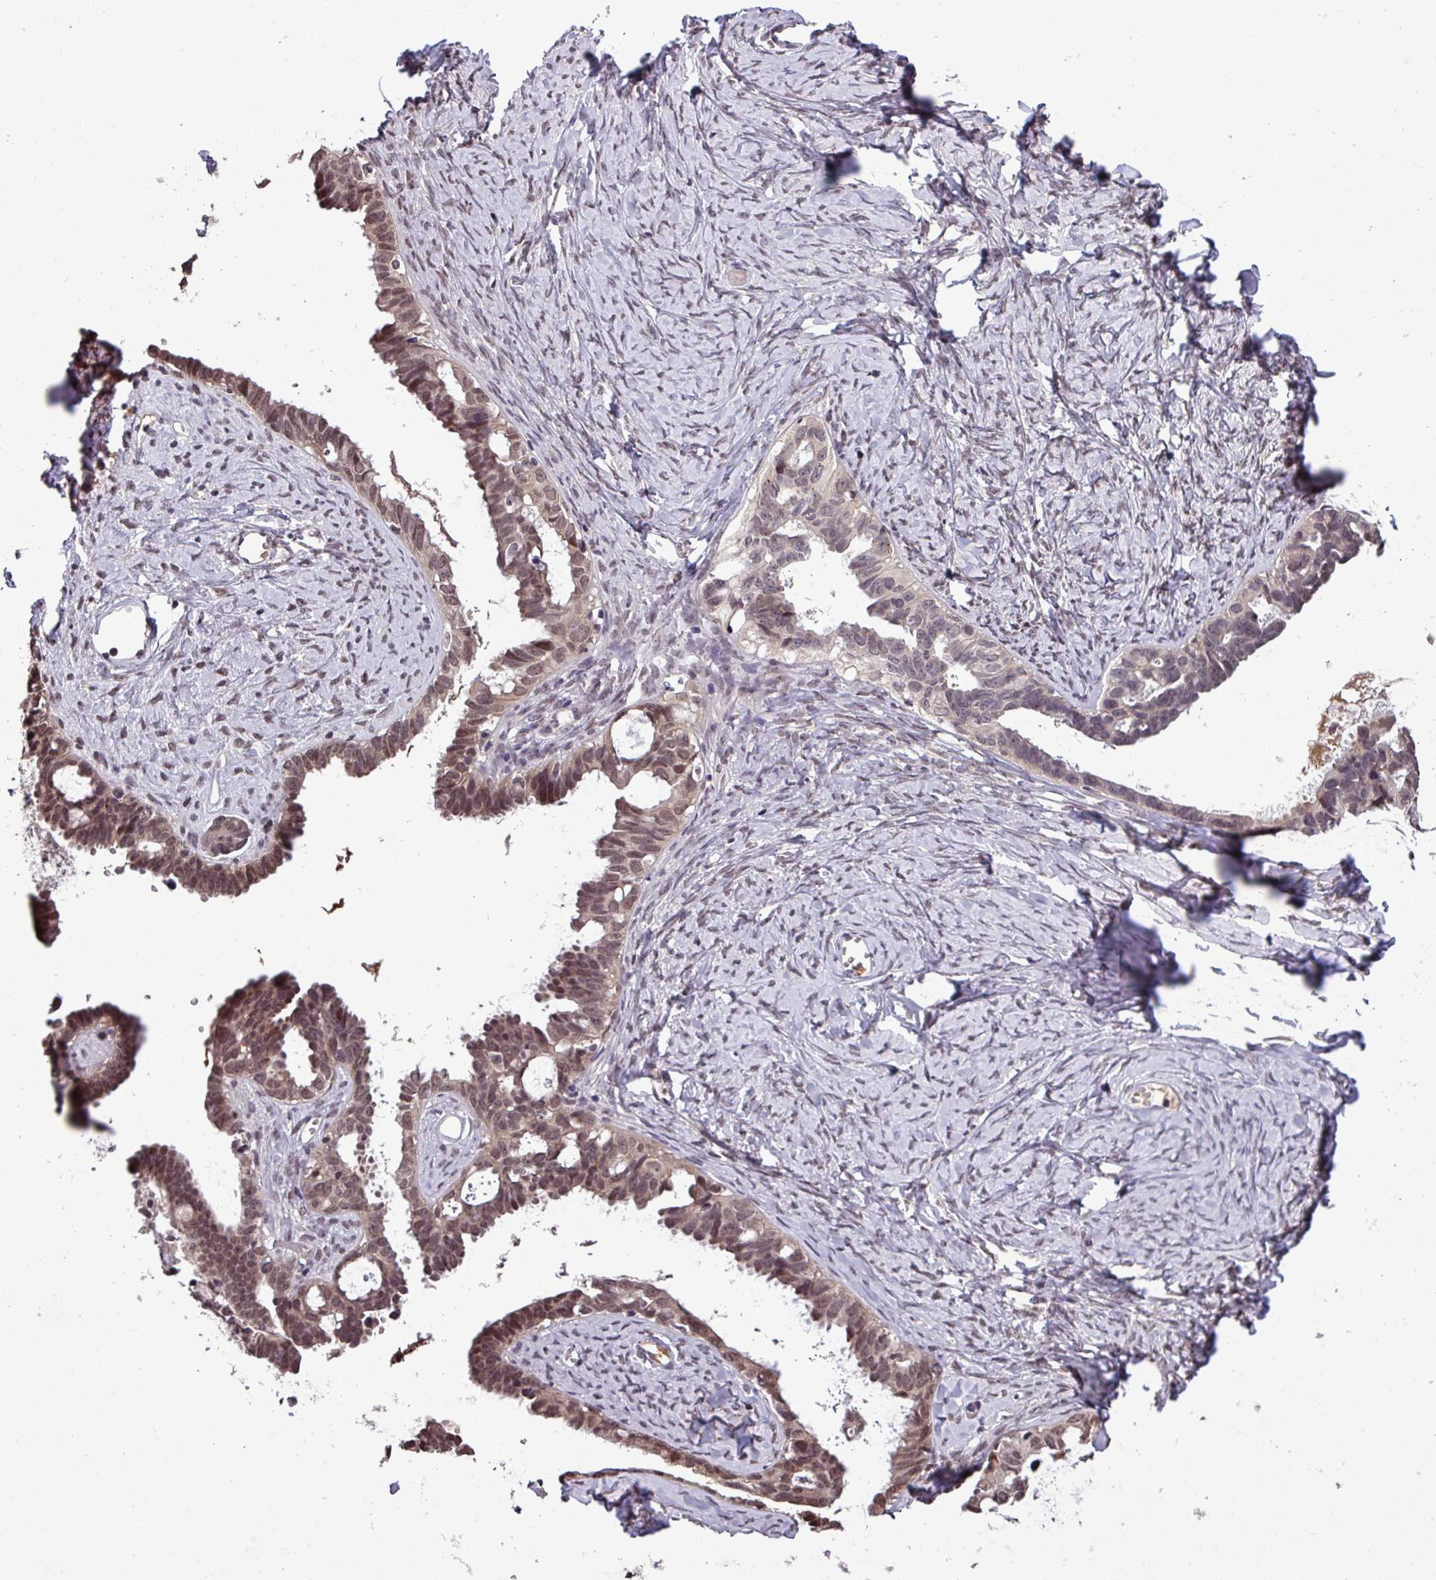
{"staining": {"intensity": "moderate", "quantity": ">75%", "location": "cytoplasmic/membranous,nuclear"}, "tissue": "ovarian cancer", "cell_type": "Tumor cells", "image_type": "cancer", "snomed": [{"axis": "morphology", "description": "Cystadenocarcinoma, serous, NOS"}, {"axis": "topography", "description": "Ovary"}], "caption": "Immunohistochemical staining of human ovarian cancer (serous cystadenocarcinoma) displays moderate cytoplasmic/membranous and nuclear protein staining in about >75% of tumor cells.", "gene": "NOB1", "patient": {"sex": "female", "age": 69}}